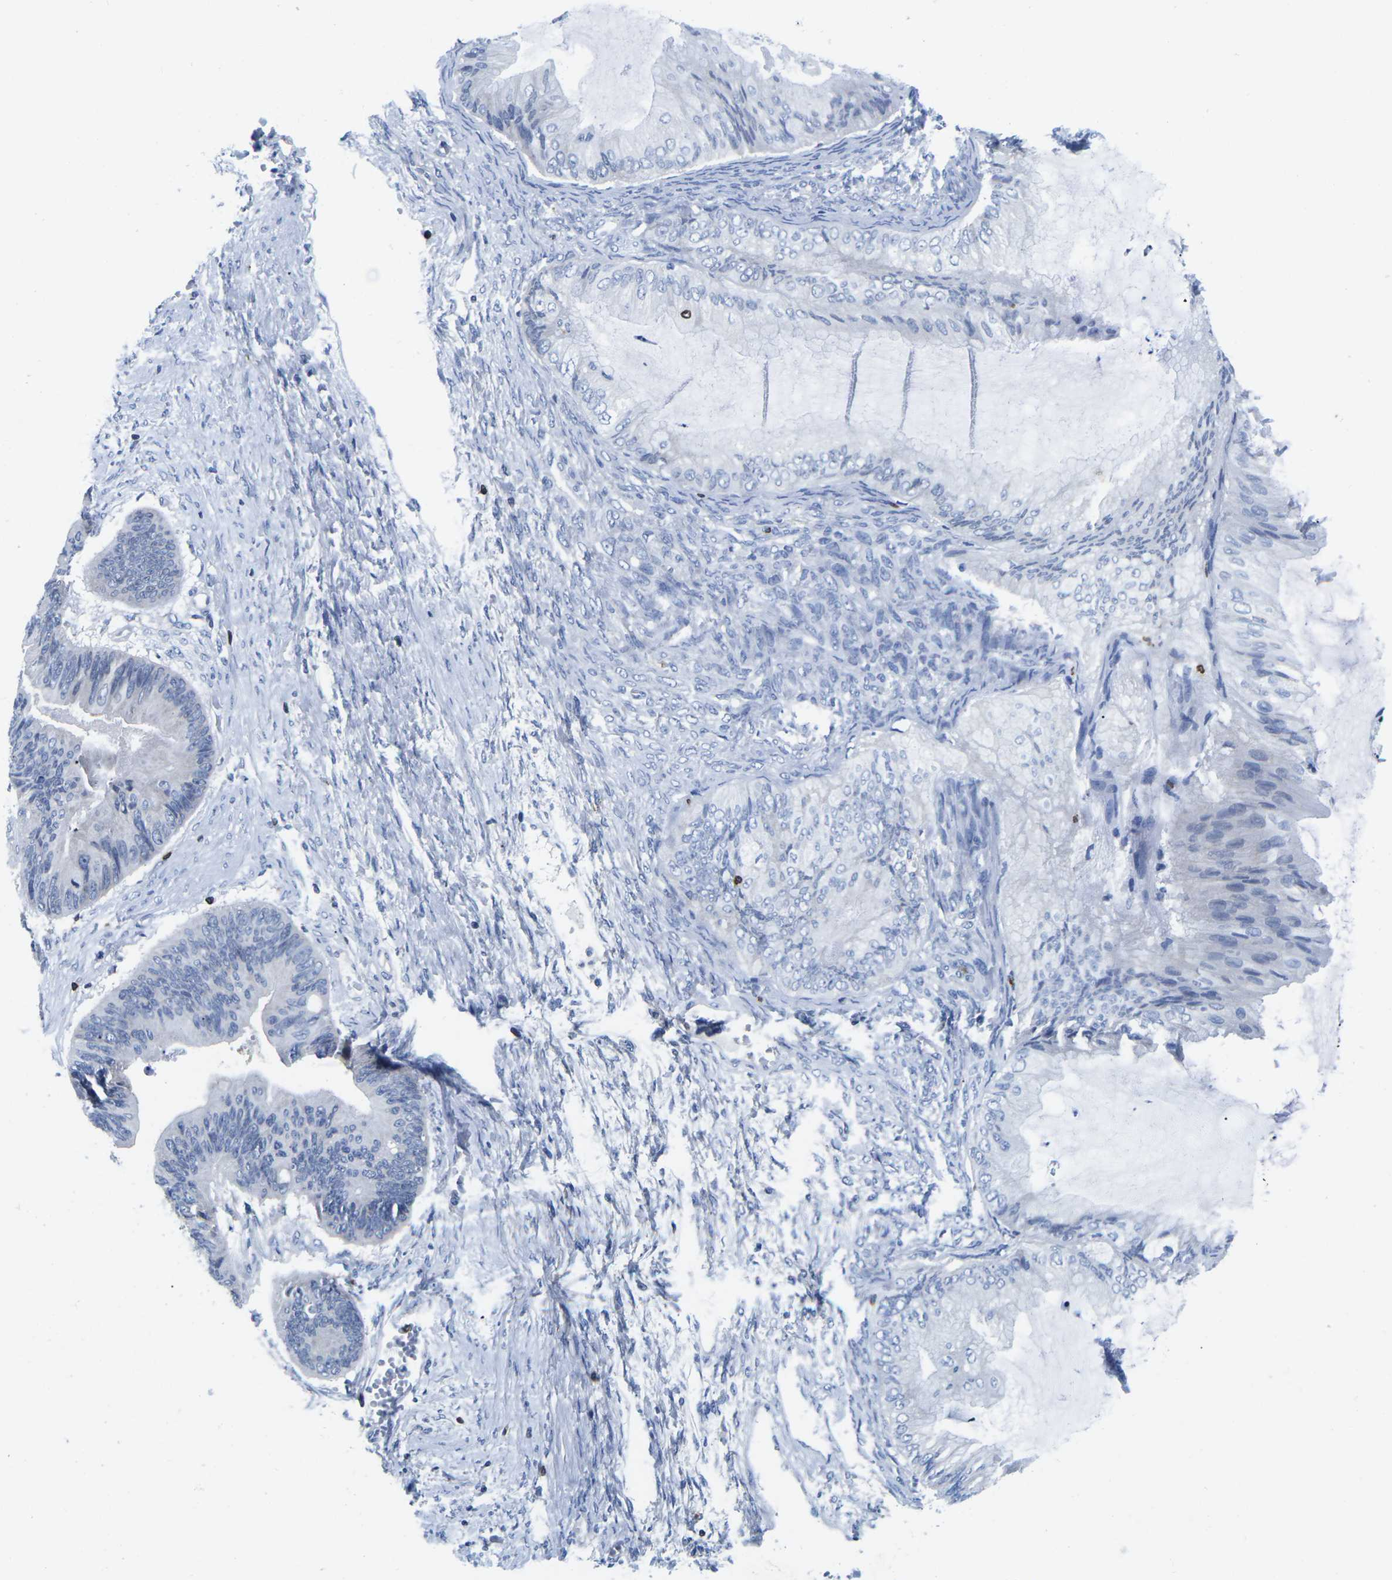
{"staining": {"intensity": "negative", "quantity": "none", "location": "none"}, "tissue": "ovarian cancer", "cell_type": "Tumor cells", "image_type": "cancer", "snomed": [{"axis": "morphology", "description": "Cystadenocarcinoma, mucinous, NOS"}, {"axis": "topography", "description": "Ovary"}], "caption": "Protein analysis of mucinous cystadenocarcinoma (ovarian) demonstrates no significant expression in tumor cells.", "gene": "CTSW", "patient": {"sex": "female", "age": 61}}